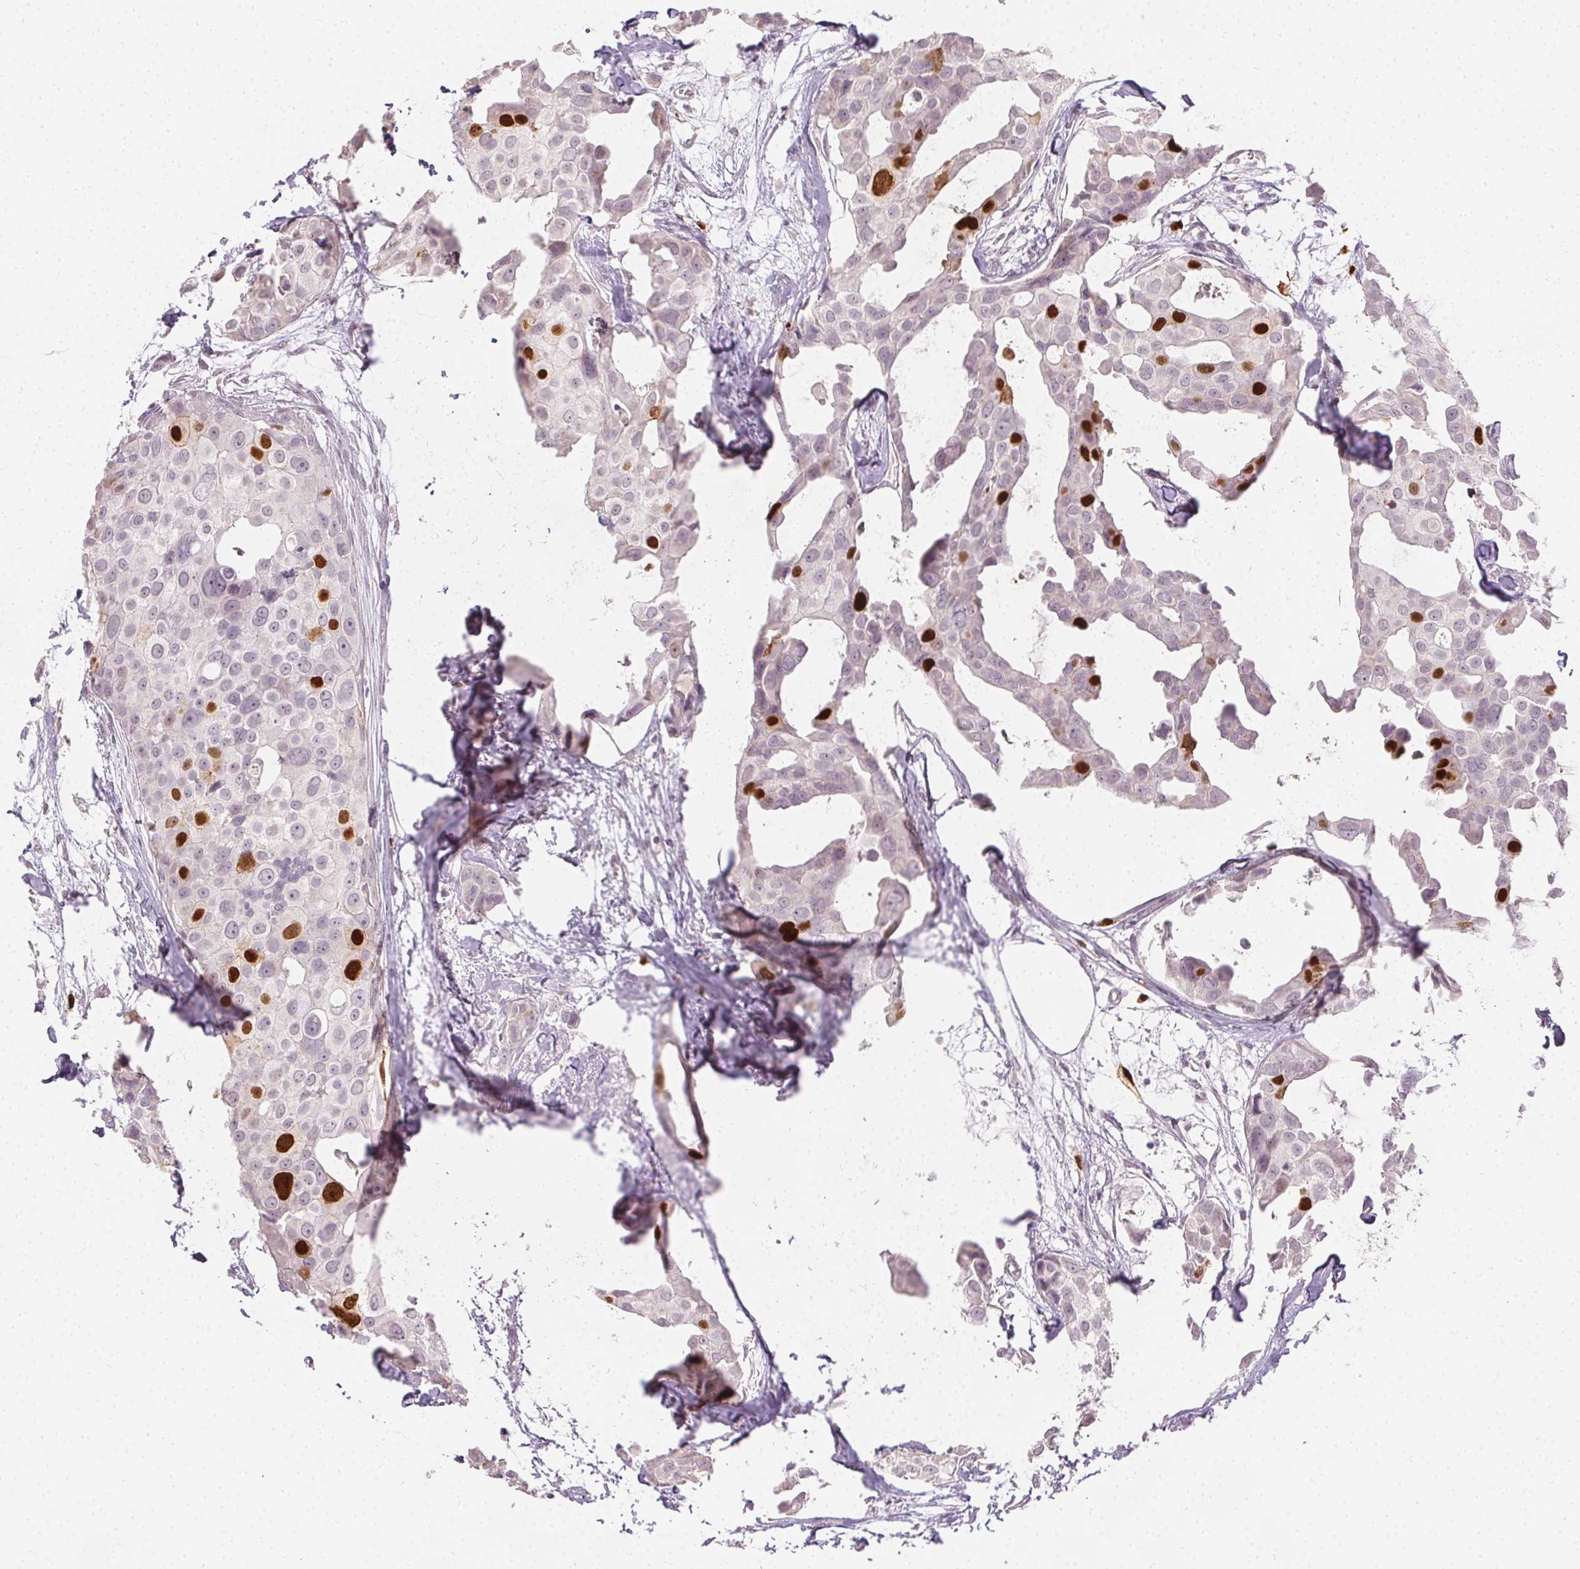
{"staining": {"intensity": "moderate", "quantity": "<25%", "location": "nuclear"}, "tissue": "breast cancer", "cell_type": "Tumor cells", "image_type": "cancer", "snomed": [{"axis": "morphology", "description": "Duct carcinoma"}, {"axis": "topography", "description": "Breast"}], "caption": "A histopathology image of human breast intraductal carcinoma stained for a protein shows moderate nuclear brown staining in tumor cells.", "gene": "ANLN", "patient": {"sex": "female", "age": 38}}